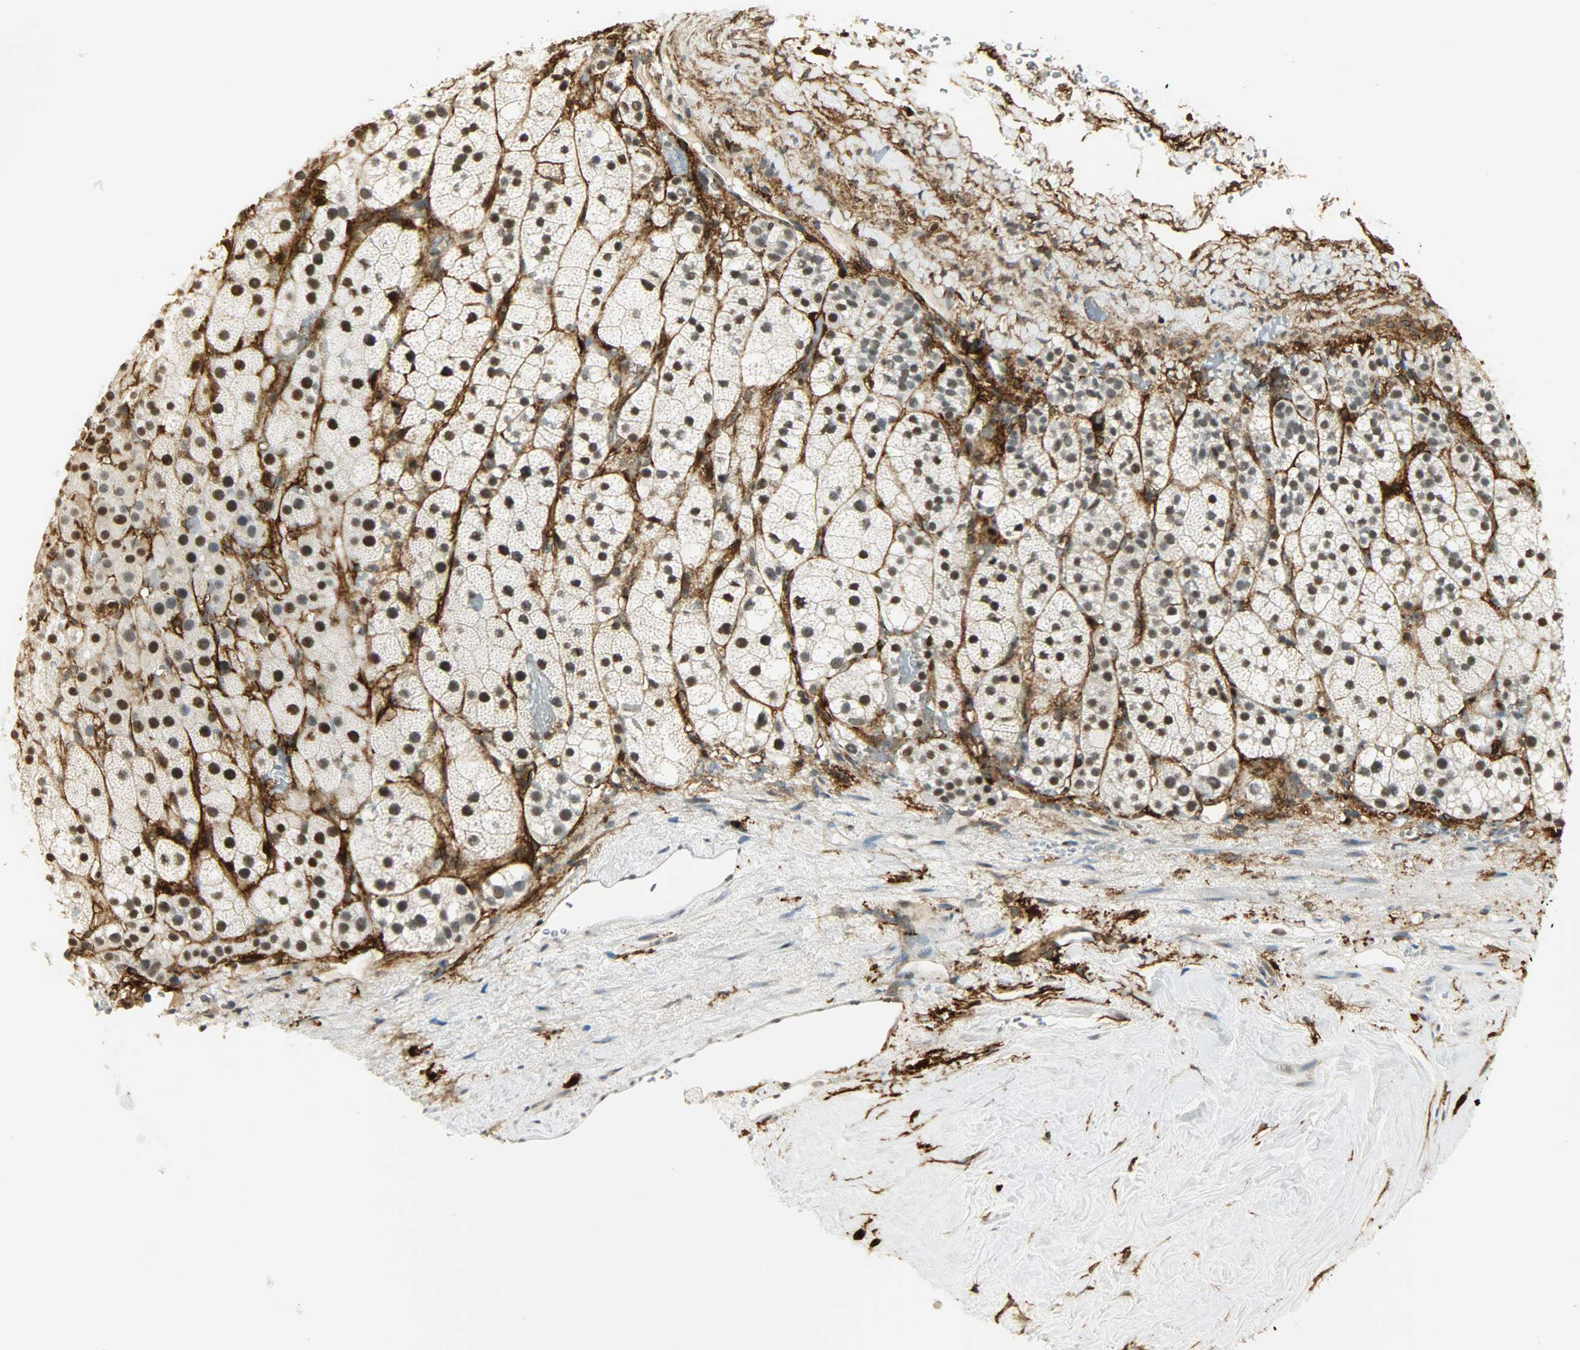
{"staining": {"intensity": "strong", "quantity": ">75%", "location": "nuclear"}, "tissue": "adrenal gland", "cell_type": "Glandular cells", "image_type": "normal", "snomed": [{"axis": "morphology", "description": "Normal tissue, NOS"}, {"axis": "topography", "description": "Adrenal gland"}], "caption": "Strong nuclear positivity for a protein is identified in about >75% of glandular cells of benign adrenal gland using IHC.", "gene": "NGFR", "patient": {"sex": "male", "age": 35}}